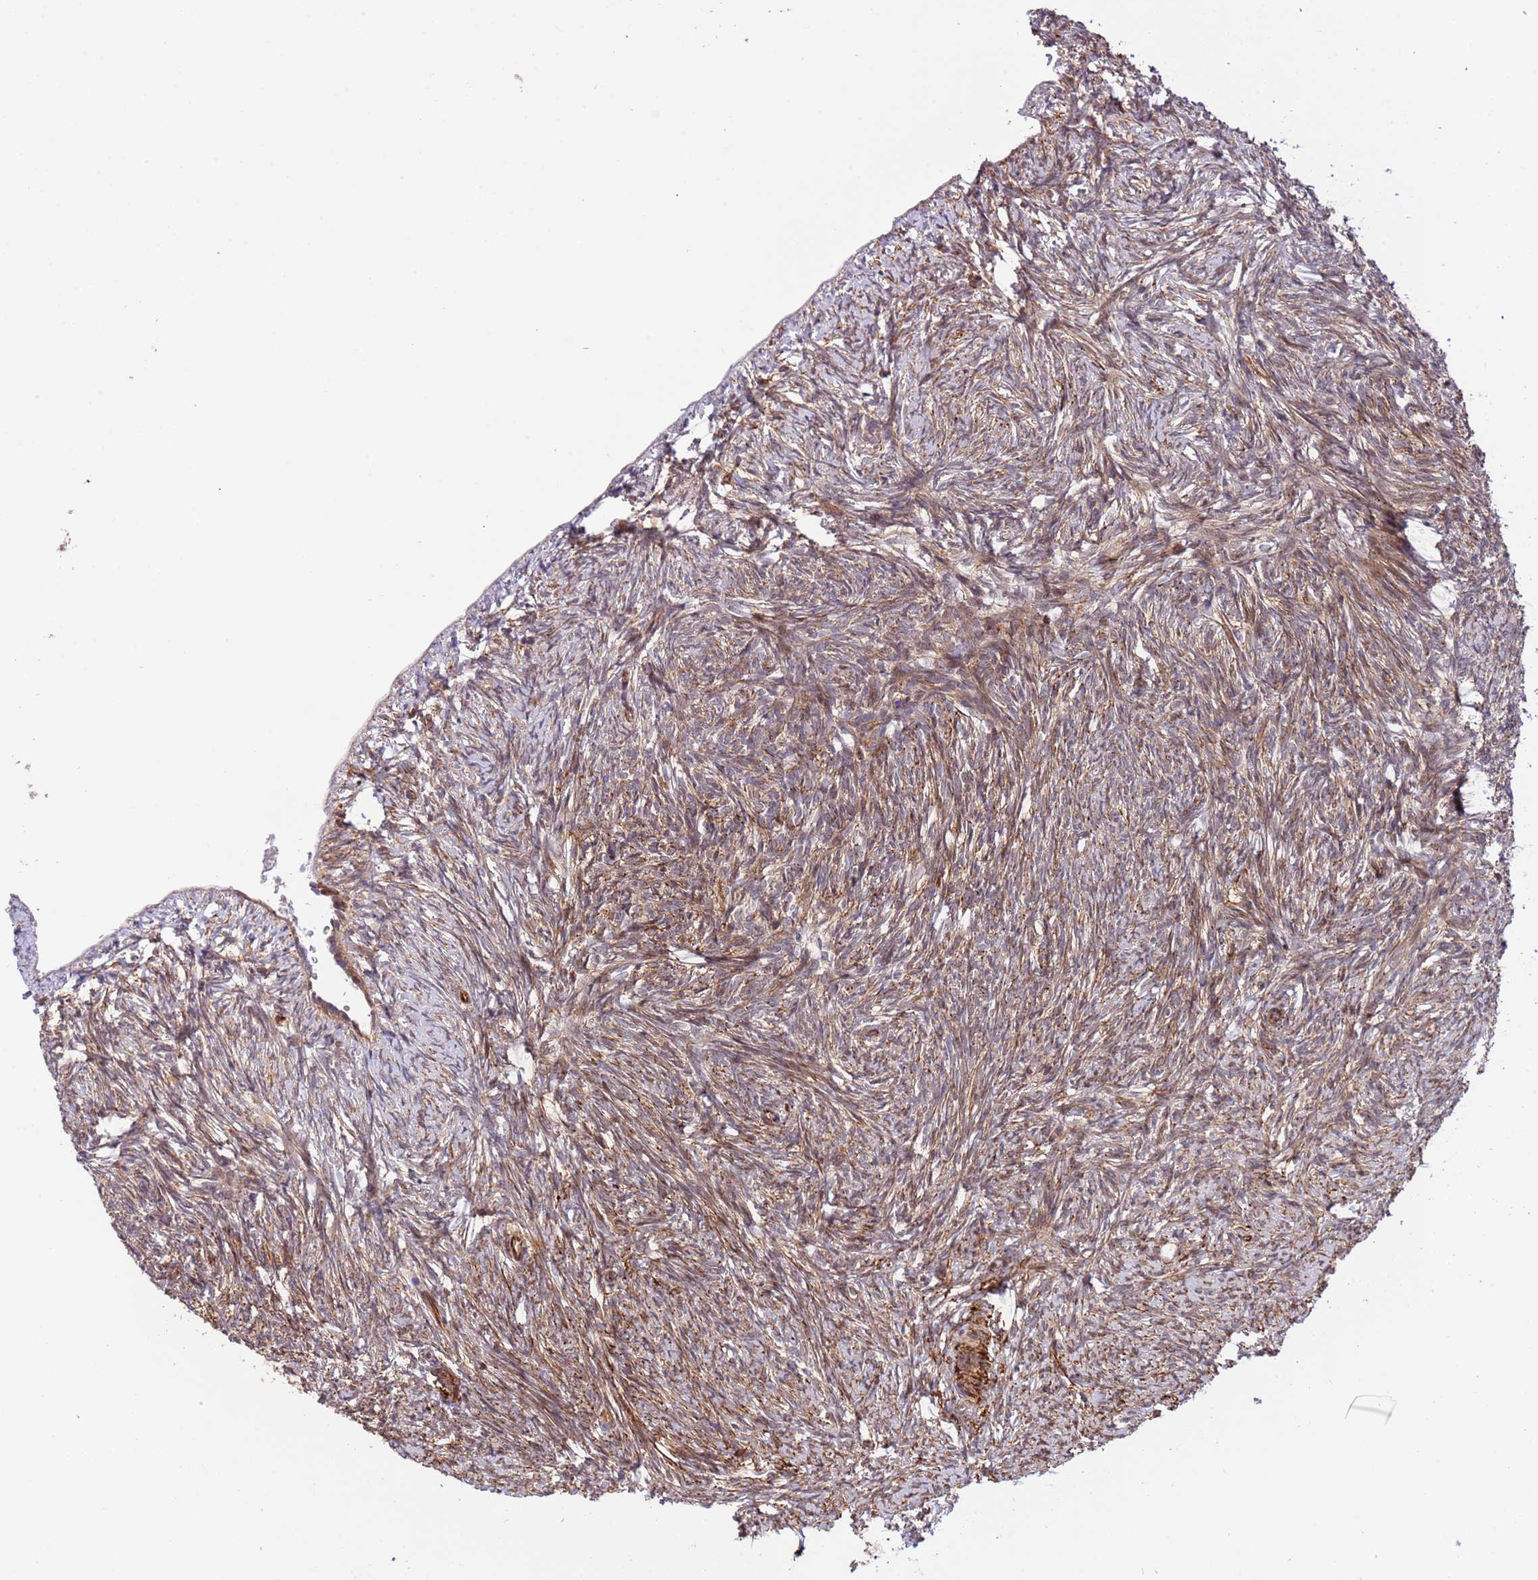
{"staining": {"intensity": "moderate", "quantity": ">75%", "location": "cytoplasmic/membranous"}, "tissue": "ovary", "cell_type": "Ovarian stroma cells", "image_type": "normal", "snomed": [{"axis": "morphology", "description": "Normal tissue, NOS"}, {"axis": "topography", "description": "Ovary"}], "caption": "A high-resolution micrograph shows immunohistochemistry (IHC) staining of normal ovary, which shows moderate cytoplasmic/membranous positivity in about >75% of ovarian stroma cells.", "gene": "NEK3", "patient": {"sex": "female", "age": 51}}